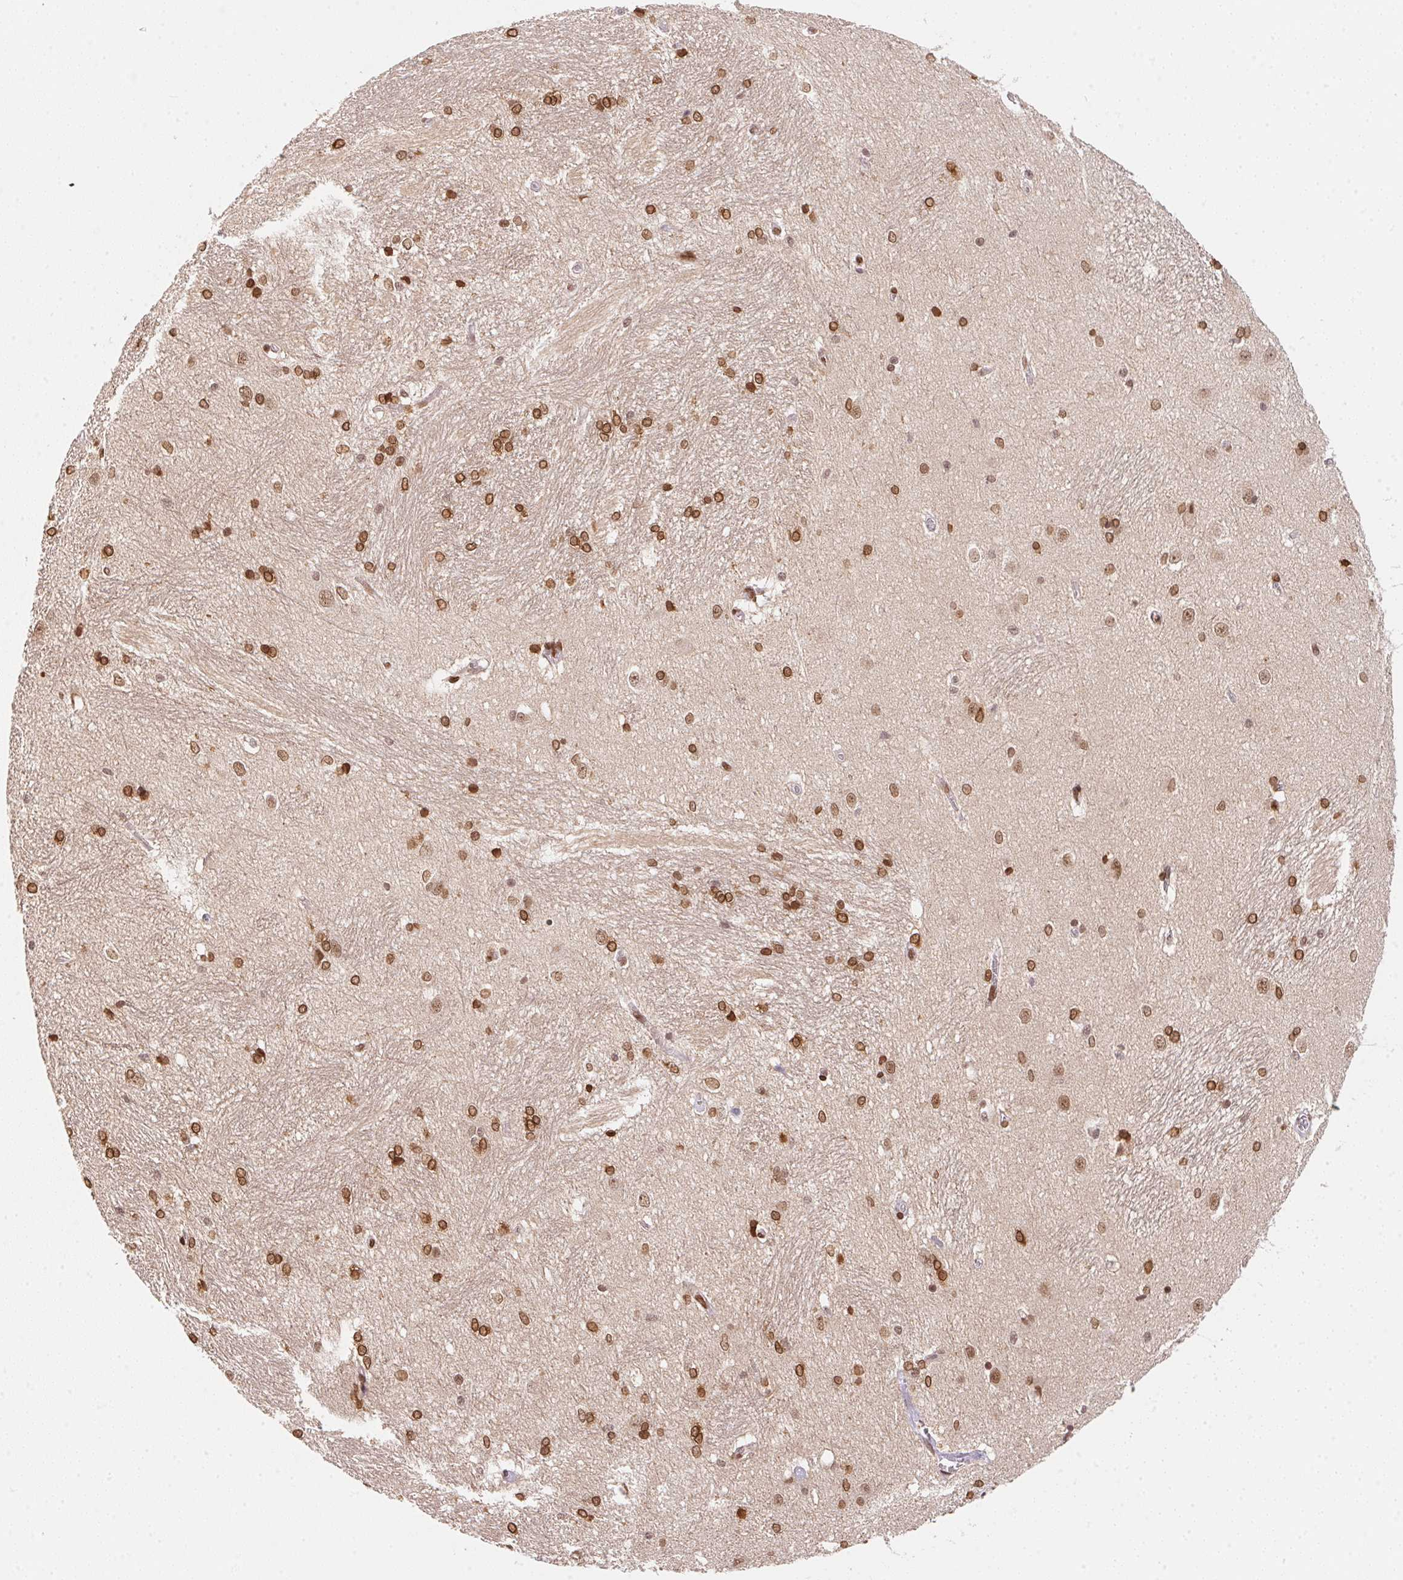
{"staining": {"intensity": "moderate", "quantity": ">75%", "location": "cytoplasmic/membranous,nuclear"}, "tissue": "hippocampus", "cell_type": "Glial cells", "image_type": "normal", "snomed": [{"axis": "morphology", "description": "Normal tissue, NOS"}, {"axis": "topography", "description": "Cerebral cortex"}, {"axis": "topography", "description": "Hippocampus"}], "caption": "DAB immunohistochemical staining of unremarkable hippocampus reveals moderate cytoplasmic/membranous,nuclear protein staining in approximately >75% of glial cells. The staining was performed using DAB to visualize the protein expression in brown, while the nuclei were stained in blue with hematoxylin (Magnification: 20x).", "gene": "SAP30BP", "patient": {"sex": "female", "age": 19}}